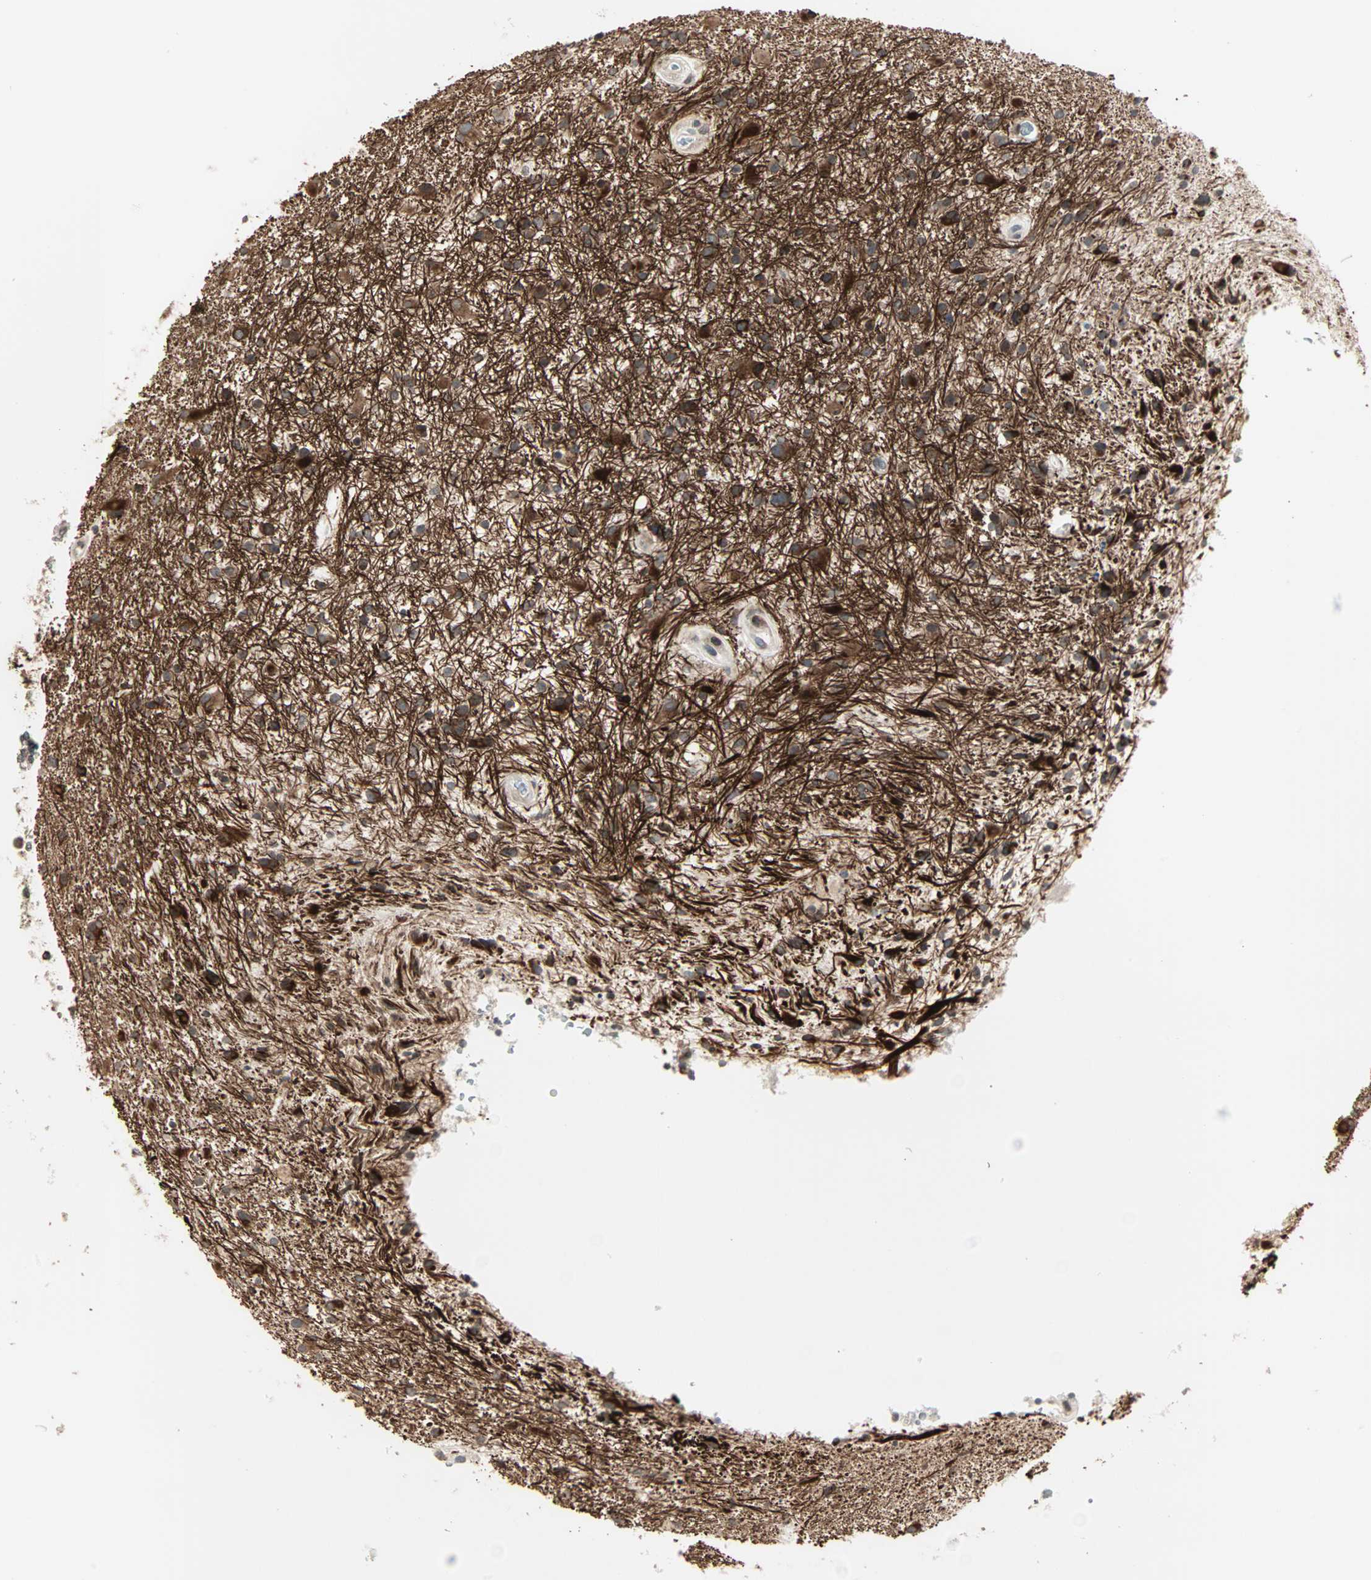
{"staining": {"intensity": "moderate", "quantity": ">75%", "location": "cytoplasmic/membranous,nuclear"}, "tissue": "glioma", "cell_type": "Tumor cells", "image_type": "cancer", "snomed": [{"axis": "morphology", "description": "Glioma, malignant, High grade"}, {"axis": "topography", "description": "Brain"}], "caption": "Immunohistochemical staining of glioma demonstrates medium levels of moderate cytoplasmic/membranous and nuclear positivity in about >75% of tumor cells.", "gene": "CBLC", "patient": {"sex": "male", "age": 33}}